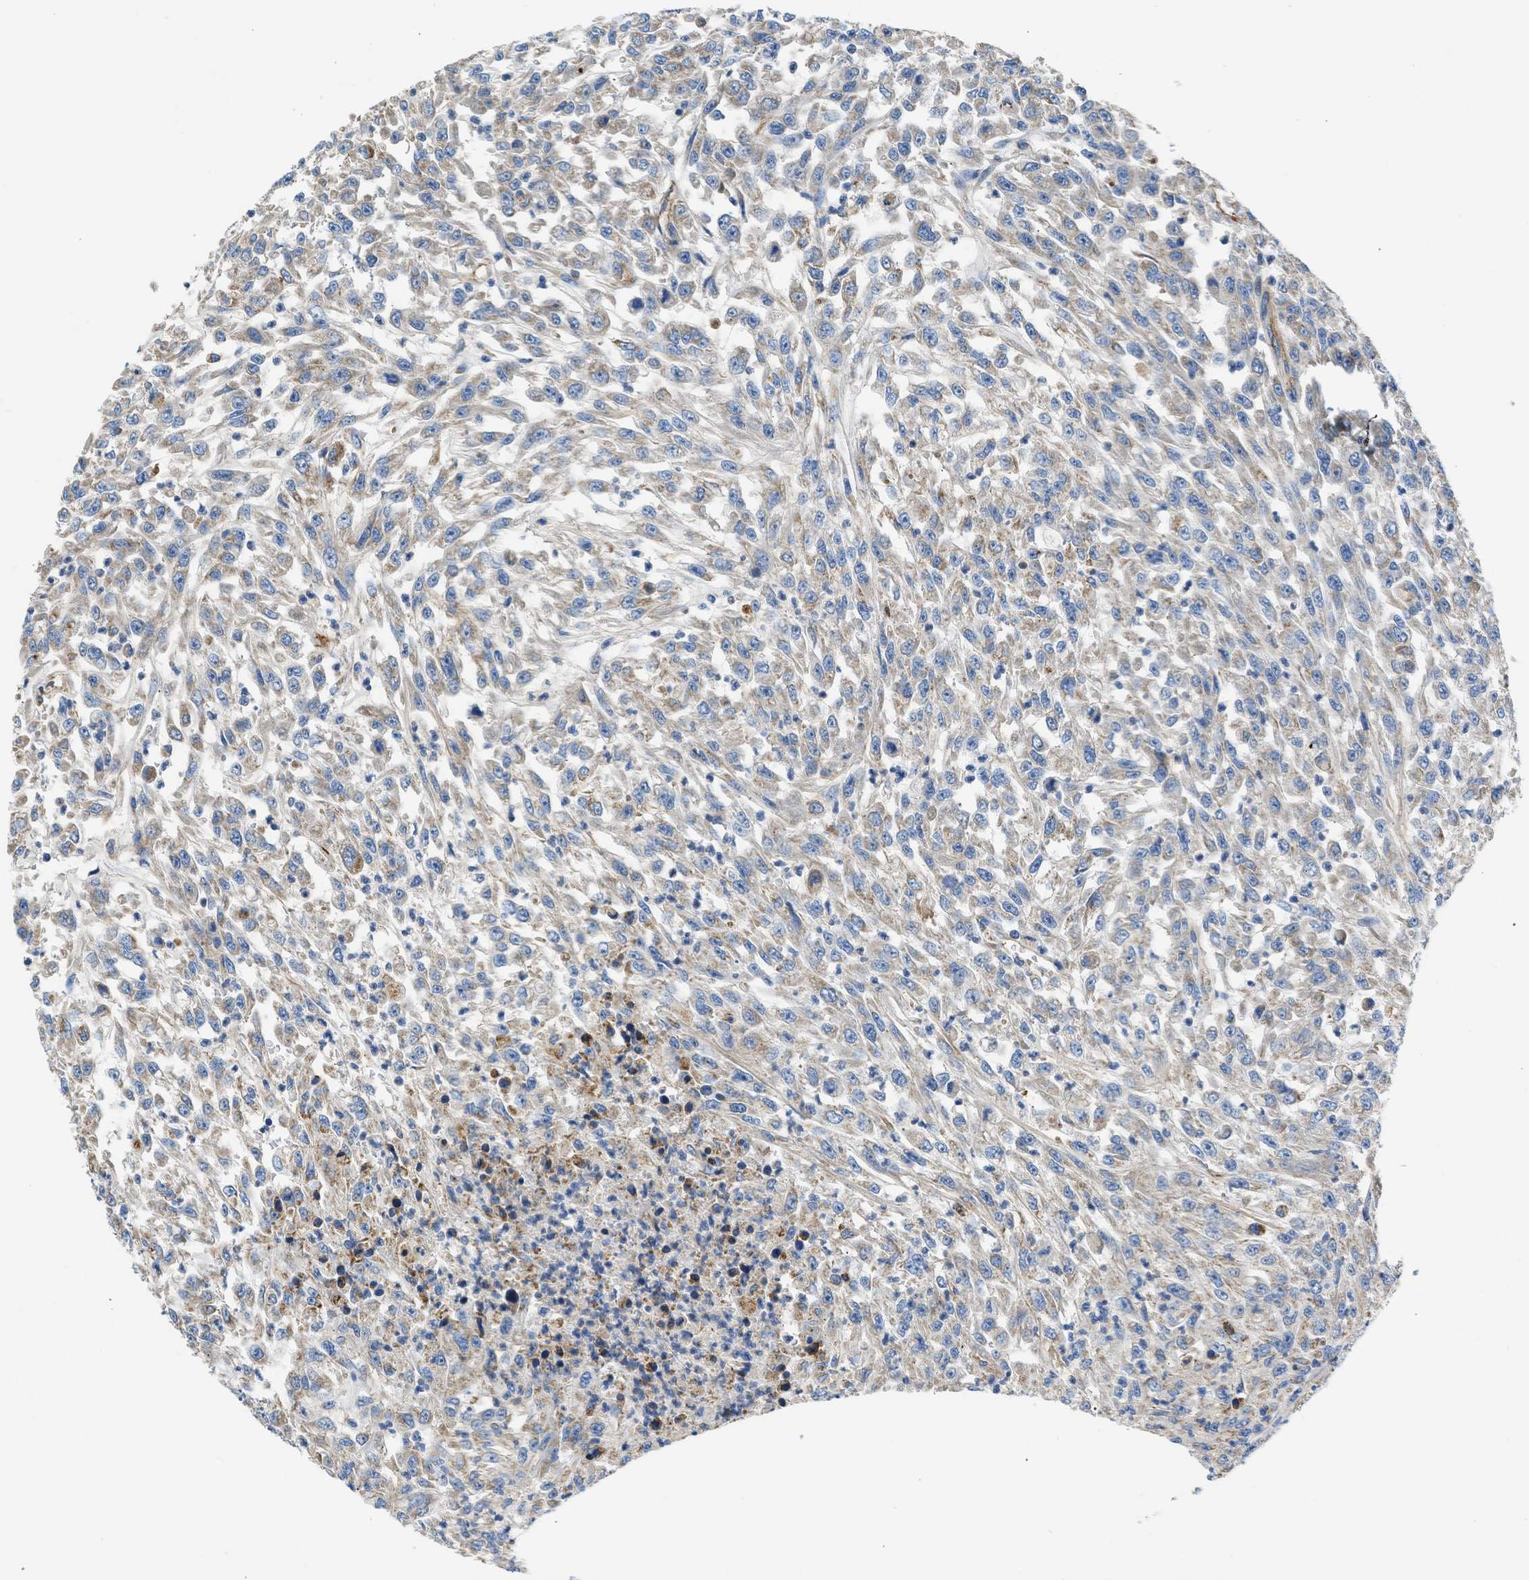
{"staining": {"intensity": "weak", "quantity": "25%-75%", "location": "cytoplasmic/membranous"}, "tissue": "urothelial cancer", "cell_type": "Tumor cells", "image_type": "cancer", "snomed": [{"axis": "morphology", "description": "Urothelial carcinoma, High grade"}, {"axis": "topography", "description": "Urinary bladder"}], "caption": "Weak cytoplasmic/membranous staining for a protein is appreciated in about 25%-75% of tumor cells of urothelial carcinoma (high-grade) using IHC.", "gene": "ULK4", "patient": {"sex": "male", "age": 46}}